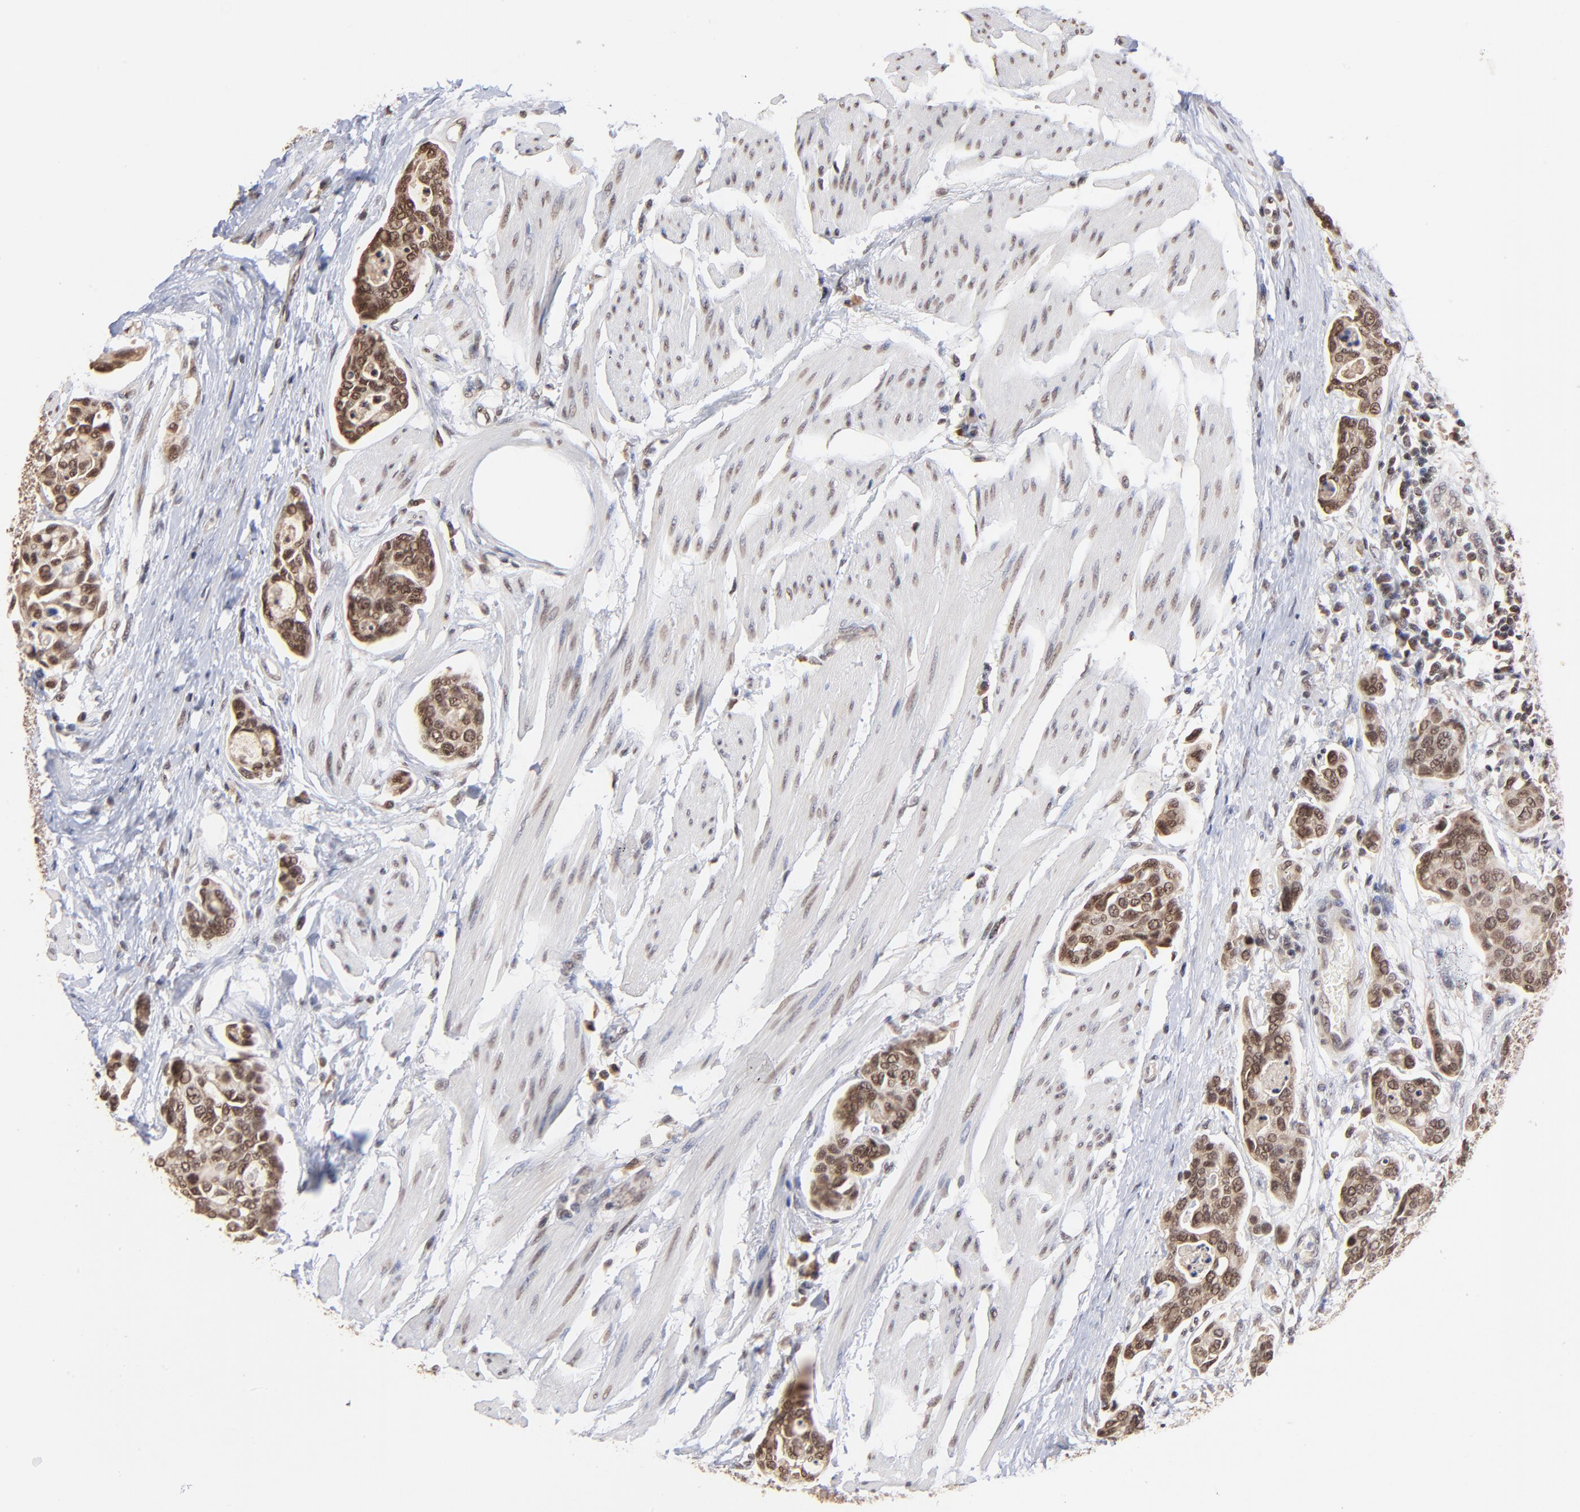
{"staining": {"intensity": "moderate", "quantity": ">75%", "location": "cytoplasmic/membranous,nuclear"}, "tissue": "urothelial cancer", "cell_type": "Tumor cells", "image_type": "cancer", "snomed": [{"axis": "morphology", "description": "Urothelial carcinoma, High grade"}, {"axis": "topography", "description": "Urinary bladder"}], "caption": "IHC staining of urothelial carcinoma (high-grade), which exhibits medium levels of moderate cytoplasmic/membranous and nuclear staining in about >75% of tumor cells indicating moderate cytoplasmic/membranous and nuclear protein staining. The staining was performed using DAB (3,3'-diaminobenzidine) (brown) for protein detection and nuclei were counterstained in hematoxylin (blue).", "gene": "BRPF1", "patient": {"sex": "male", "age": 78}}